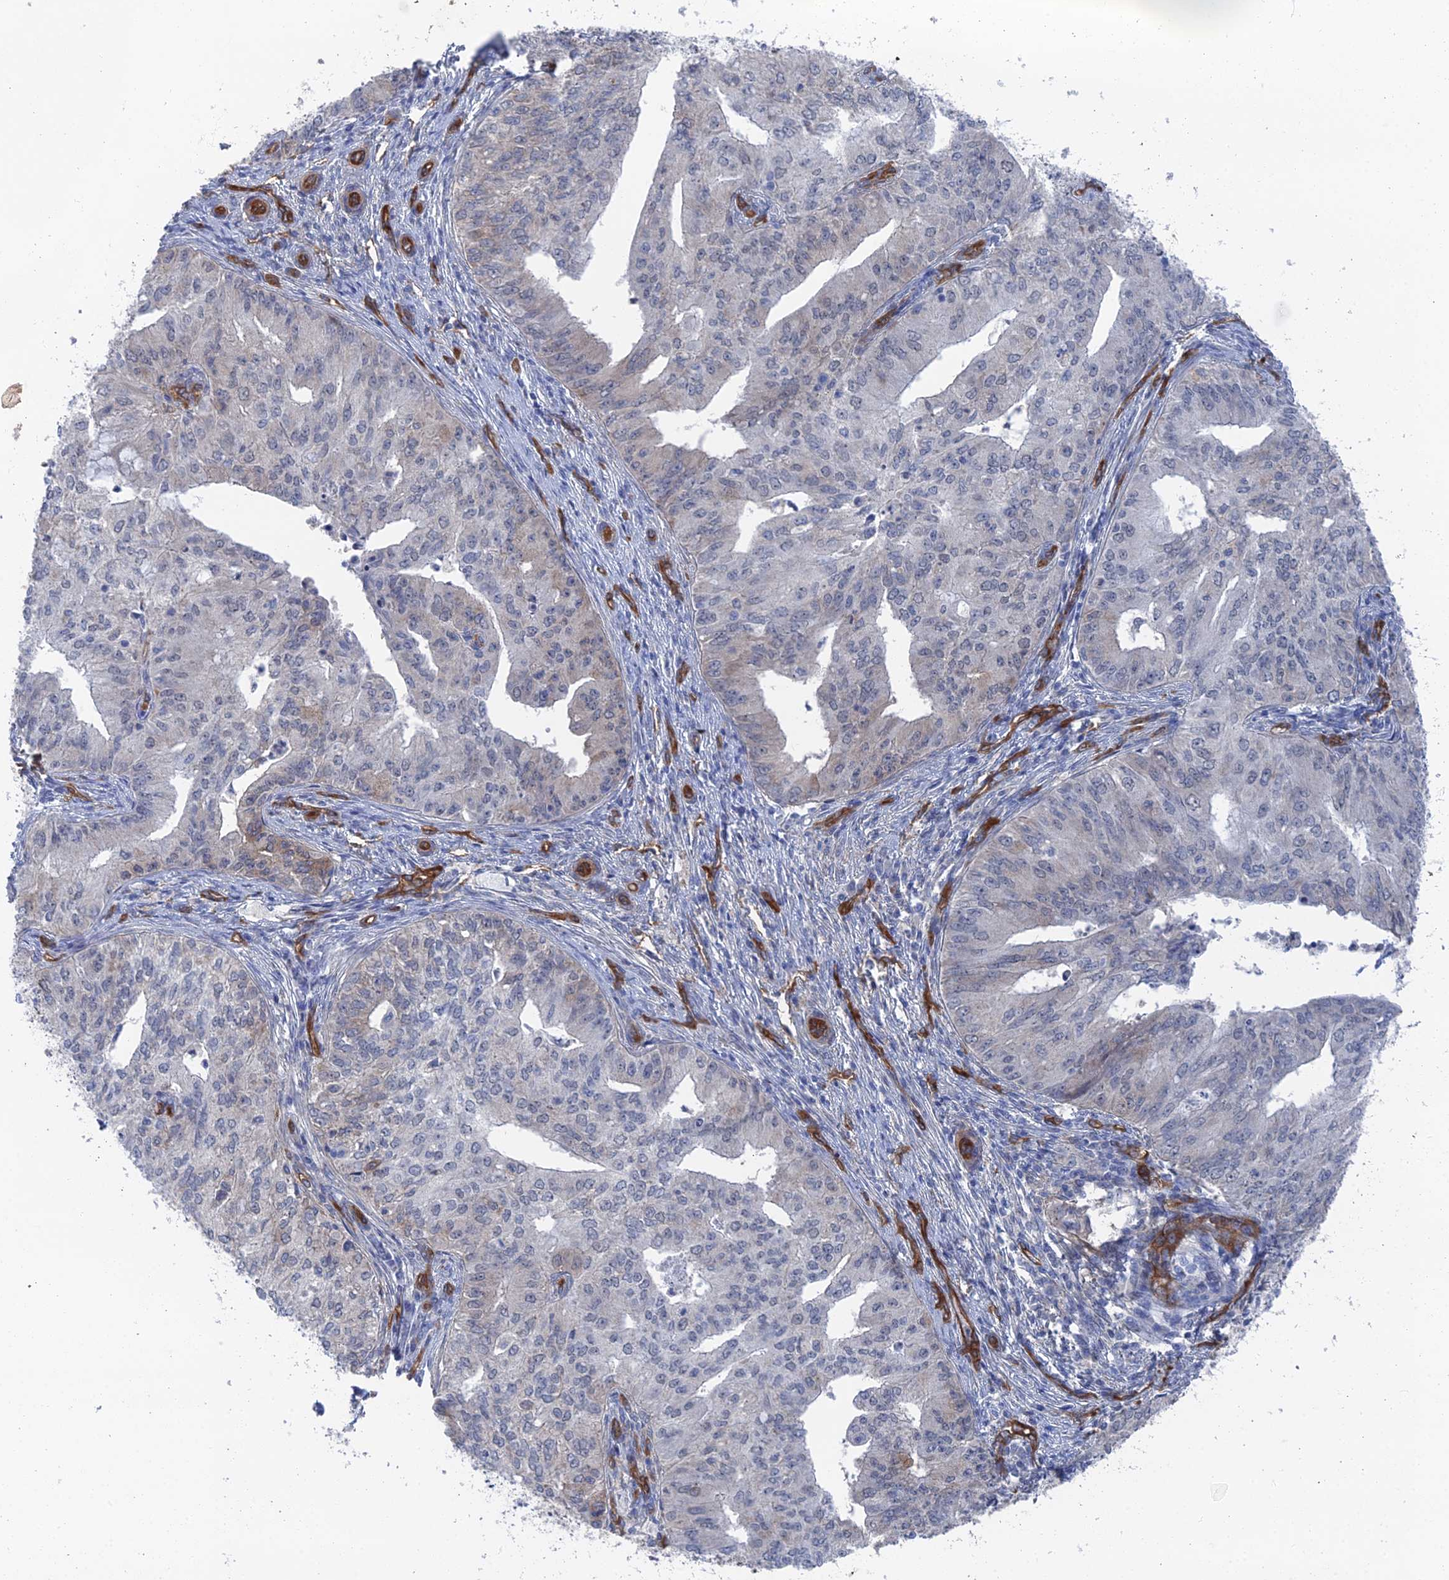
{"staining": {"intensity": "negative", "quantity": "none", "location": "none"}, "tissue": "endometrial cancer", "cell_type": "Tumor cells", "image_type": "cancer", "snomed": [{"axis": "morphology", "description": "Adenocarcinoma, NOS"}, {"axis": "topography", "description": "Endometrium"}], "caption": "The photomicrograph exhibits no significant expression in tumor cells of endometrial cancer.", "gene": "ARAP3", "patient": {"sex": "female", "age": 50}}